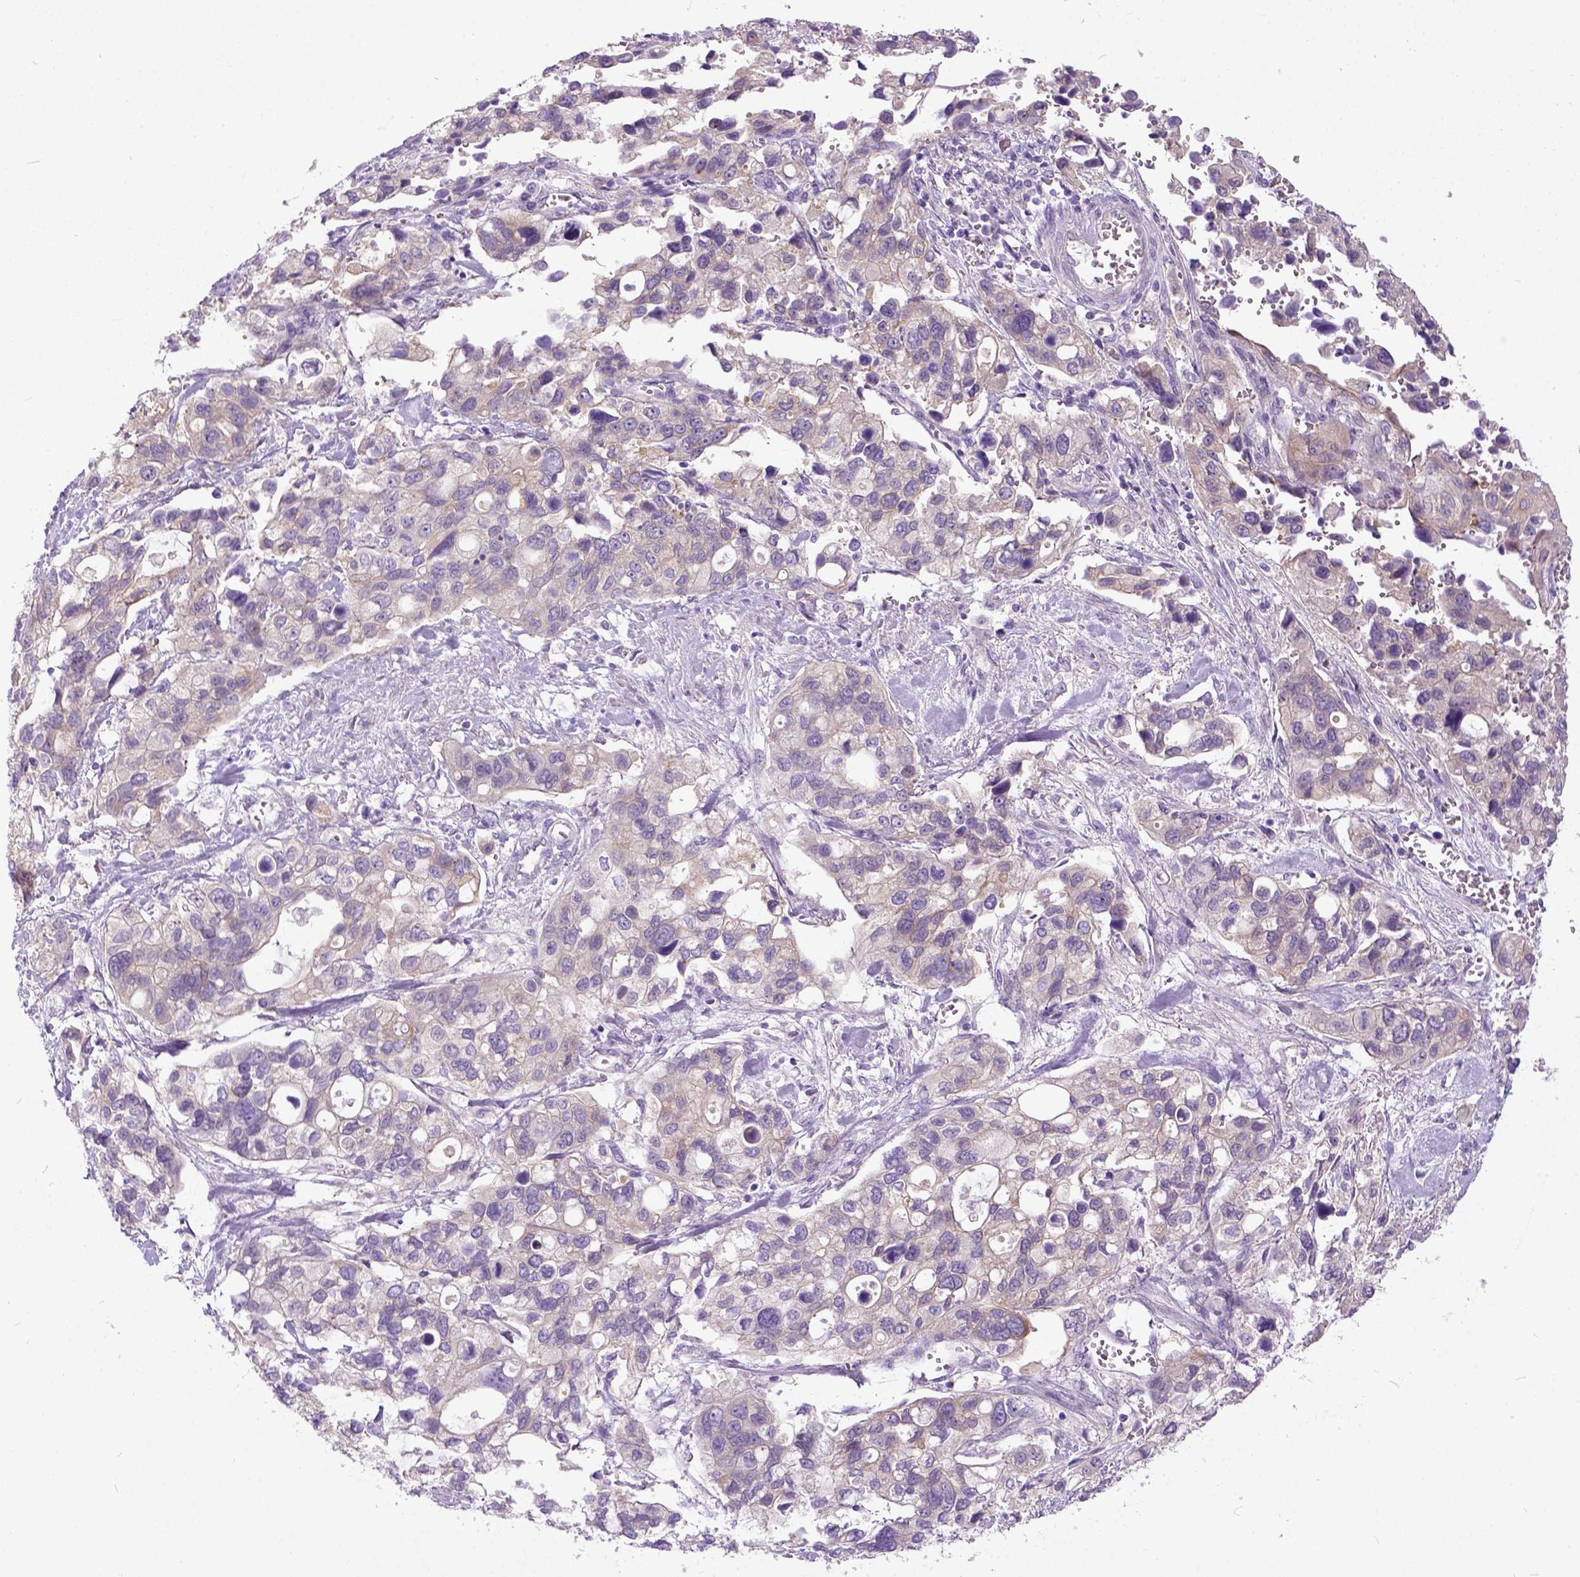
{"staining": {"intensity": "weak", "quantity": "25%-75%", "location": "cytoplasmic/membranous"}, "tissue": "stomach cancer", "cell_type": "Tumor cells", "image_type": "cancer", "snomed": [{"axis": "morphology", "description": "Adenocarcinoma, NOS"}, {"axis": "topography", "description": "Stomach, upper"}], "caption": "A histopathology image showing weak cytoplasmic/membranous positivity in approximately 25%-75% of tumor cells in stomach cancer, as visualized by brown immunohistochemical staining.", "gene": "NEK5", "patient": {"sex": "female", "age": 81}}